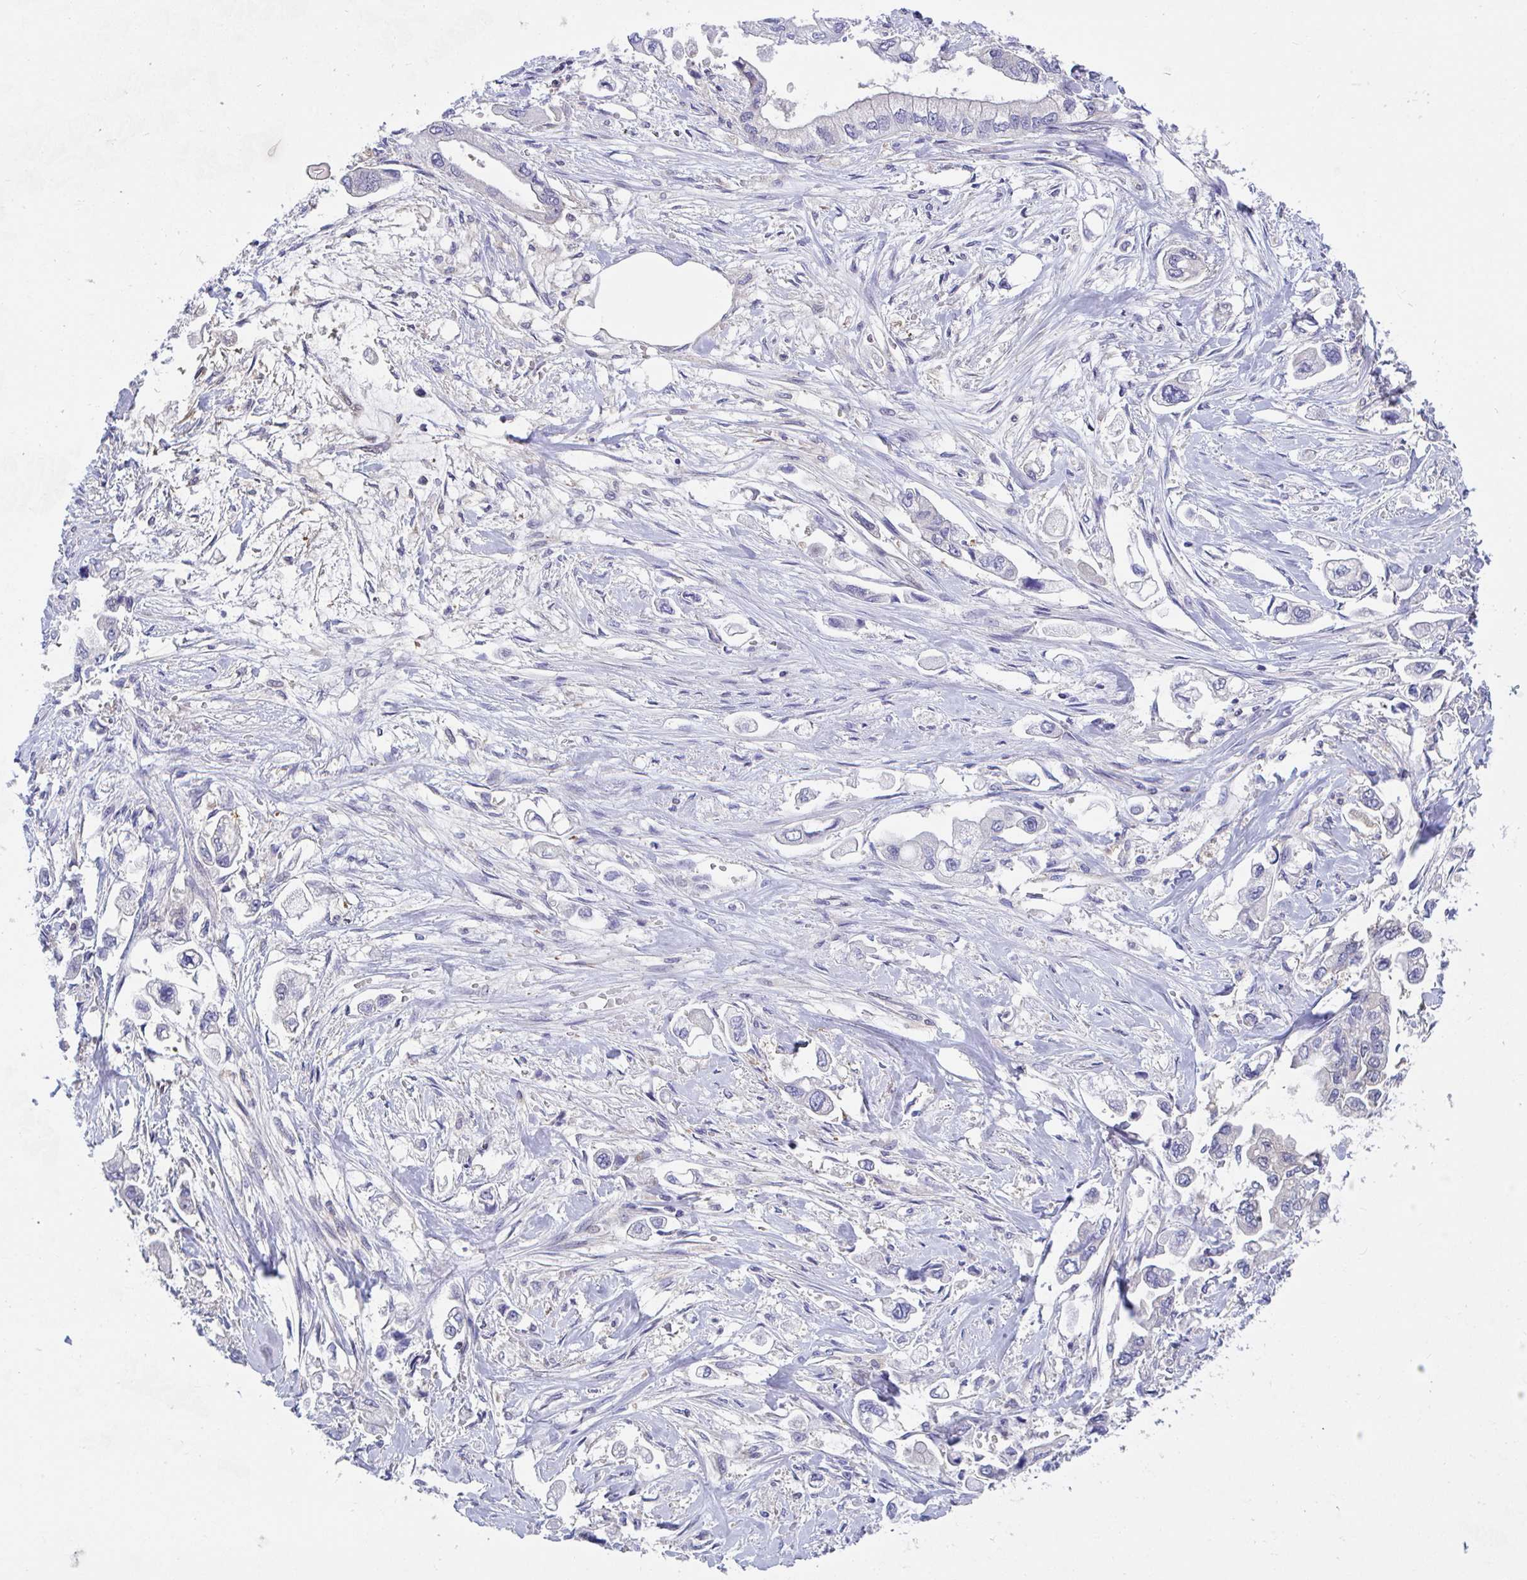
{"staining": {"intensity": "negative", "quantity": "none", "location": "none"}, "tissue": "stomach cancer", "cell_type": "Tumor cells", "image_type": "cancer", "snomed": [{"axis": "morphology", "description": "Adenocarcinoma, NOS"}, {"axis": "topography", "description": "Stomach"}], "caption": "Immunohistochemistry micrograph of neoplastic tissue: stomach adenocarcinoma stained with DAB displays no significant protein expression in tumor cells. (DAB (3,3'-diaminobenzidine) IHC, high magnification).", "gene": "P2RX3", "patient": {"sex": "male", "age": 62}}